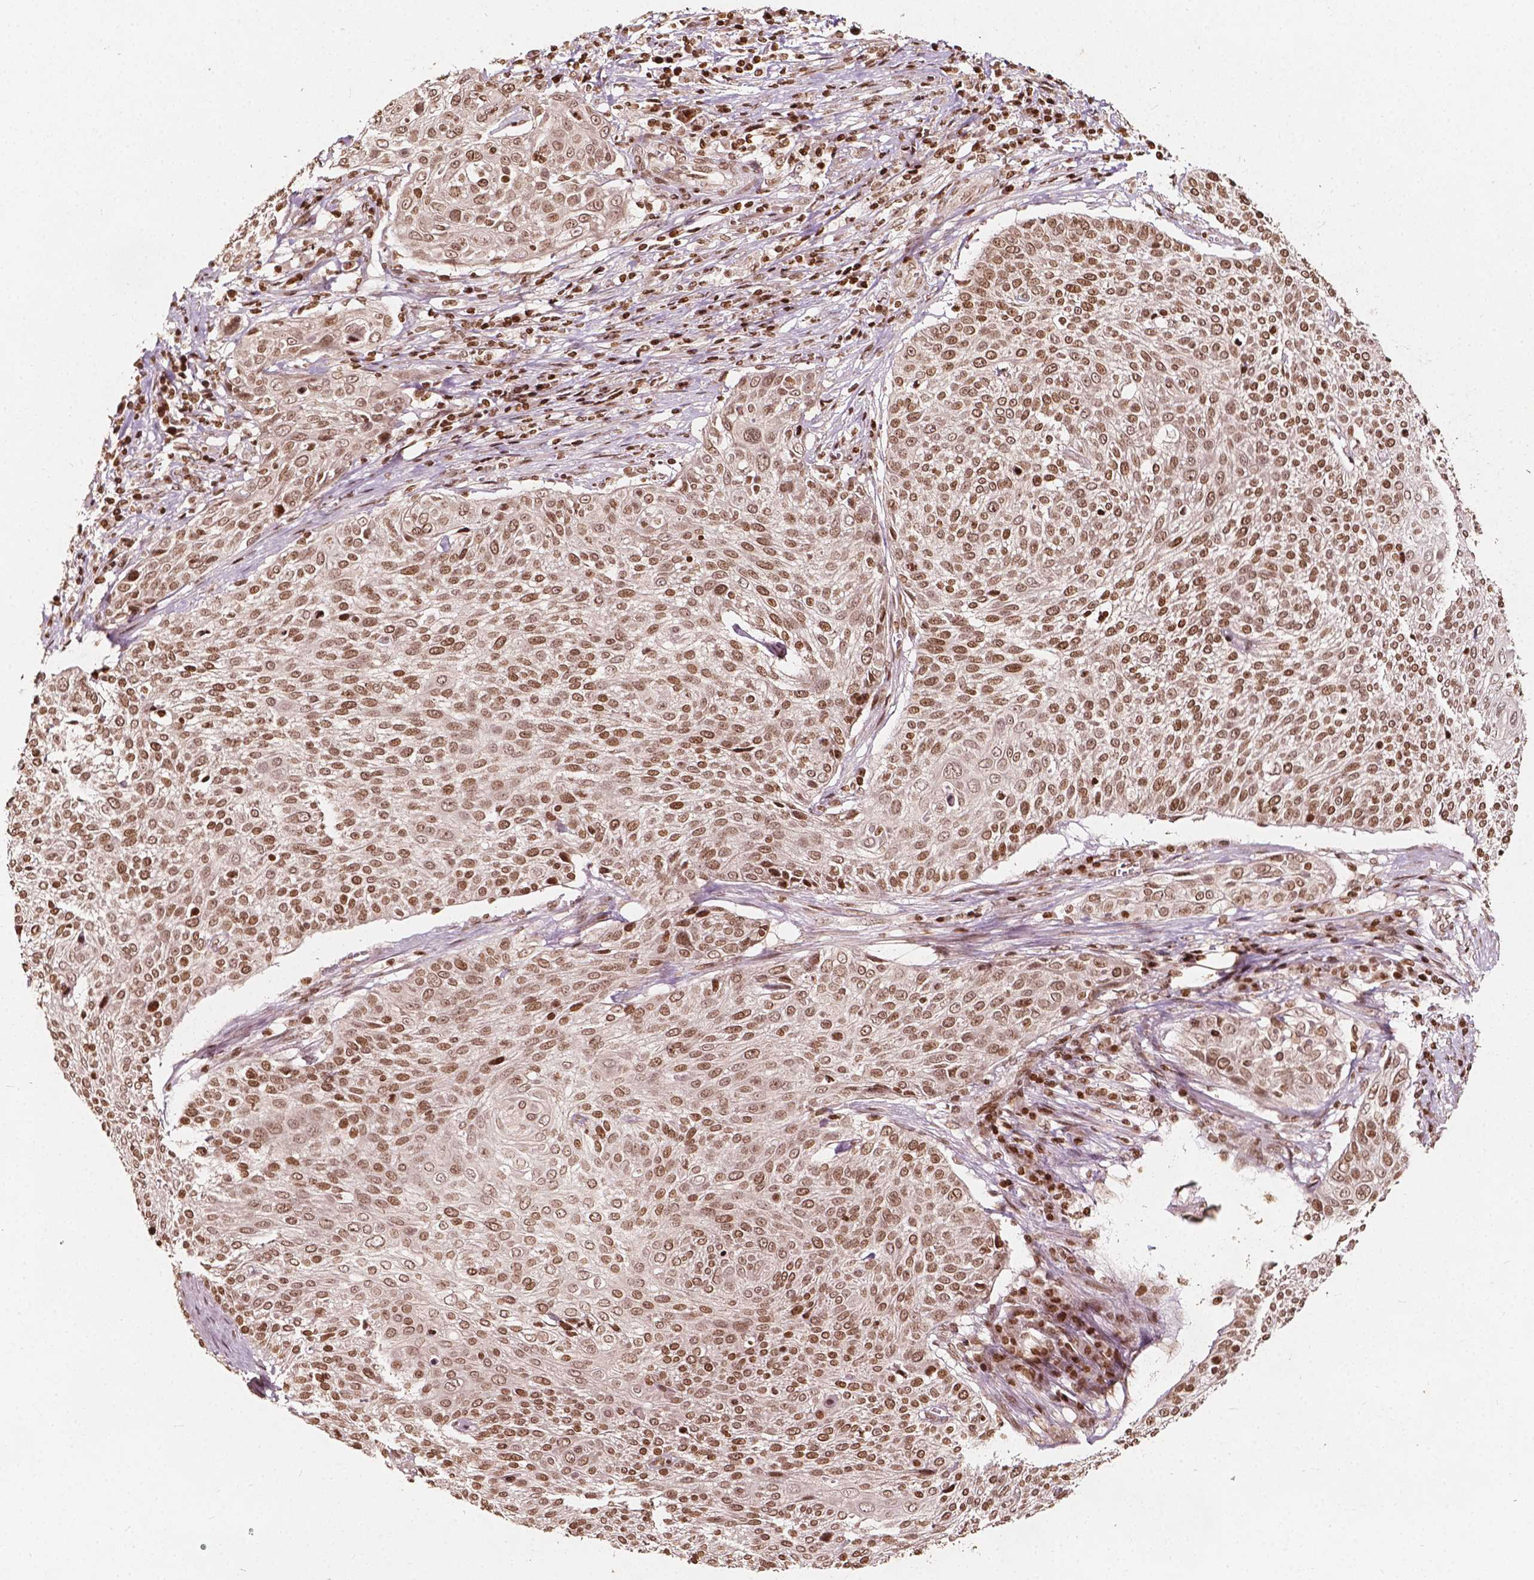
{"staining": {"intensity": "moderate", "quantity": ">75%", "location": "nuclear"}, "tissue": "cervical cancer", "cell_type": "Tumor cells", "image_type": "cancer", "snomed": [{"axis": "morphology", "description": "Squamous cell carcinoma, NOS"}, {"axis": "topography", "description": "Cervix"}], "caption": "There is medium levels of moderate nuclear expression in tumor cells of cervical squamous cell carcinoma, as demonstrated by immunohistochemical staining (brown color).", "gene": "H3C14", "patient": {"sex": "female", "age": 31}}